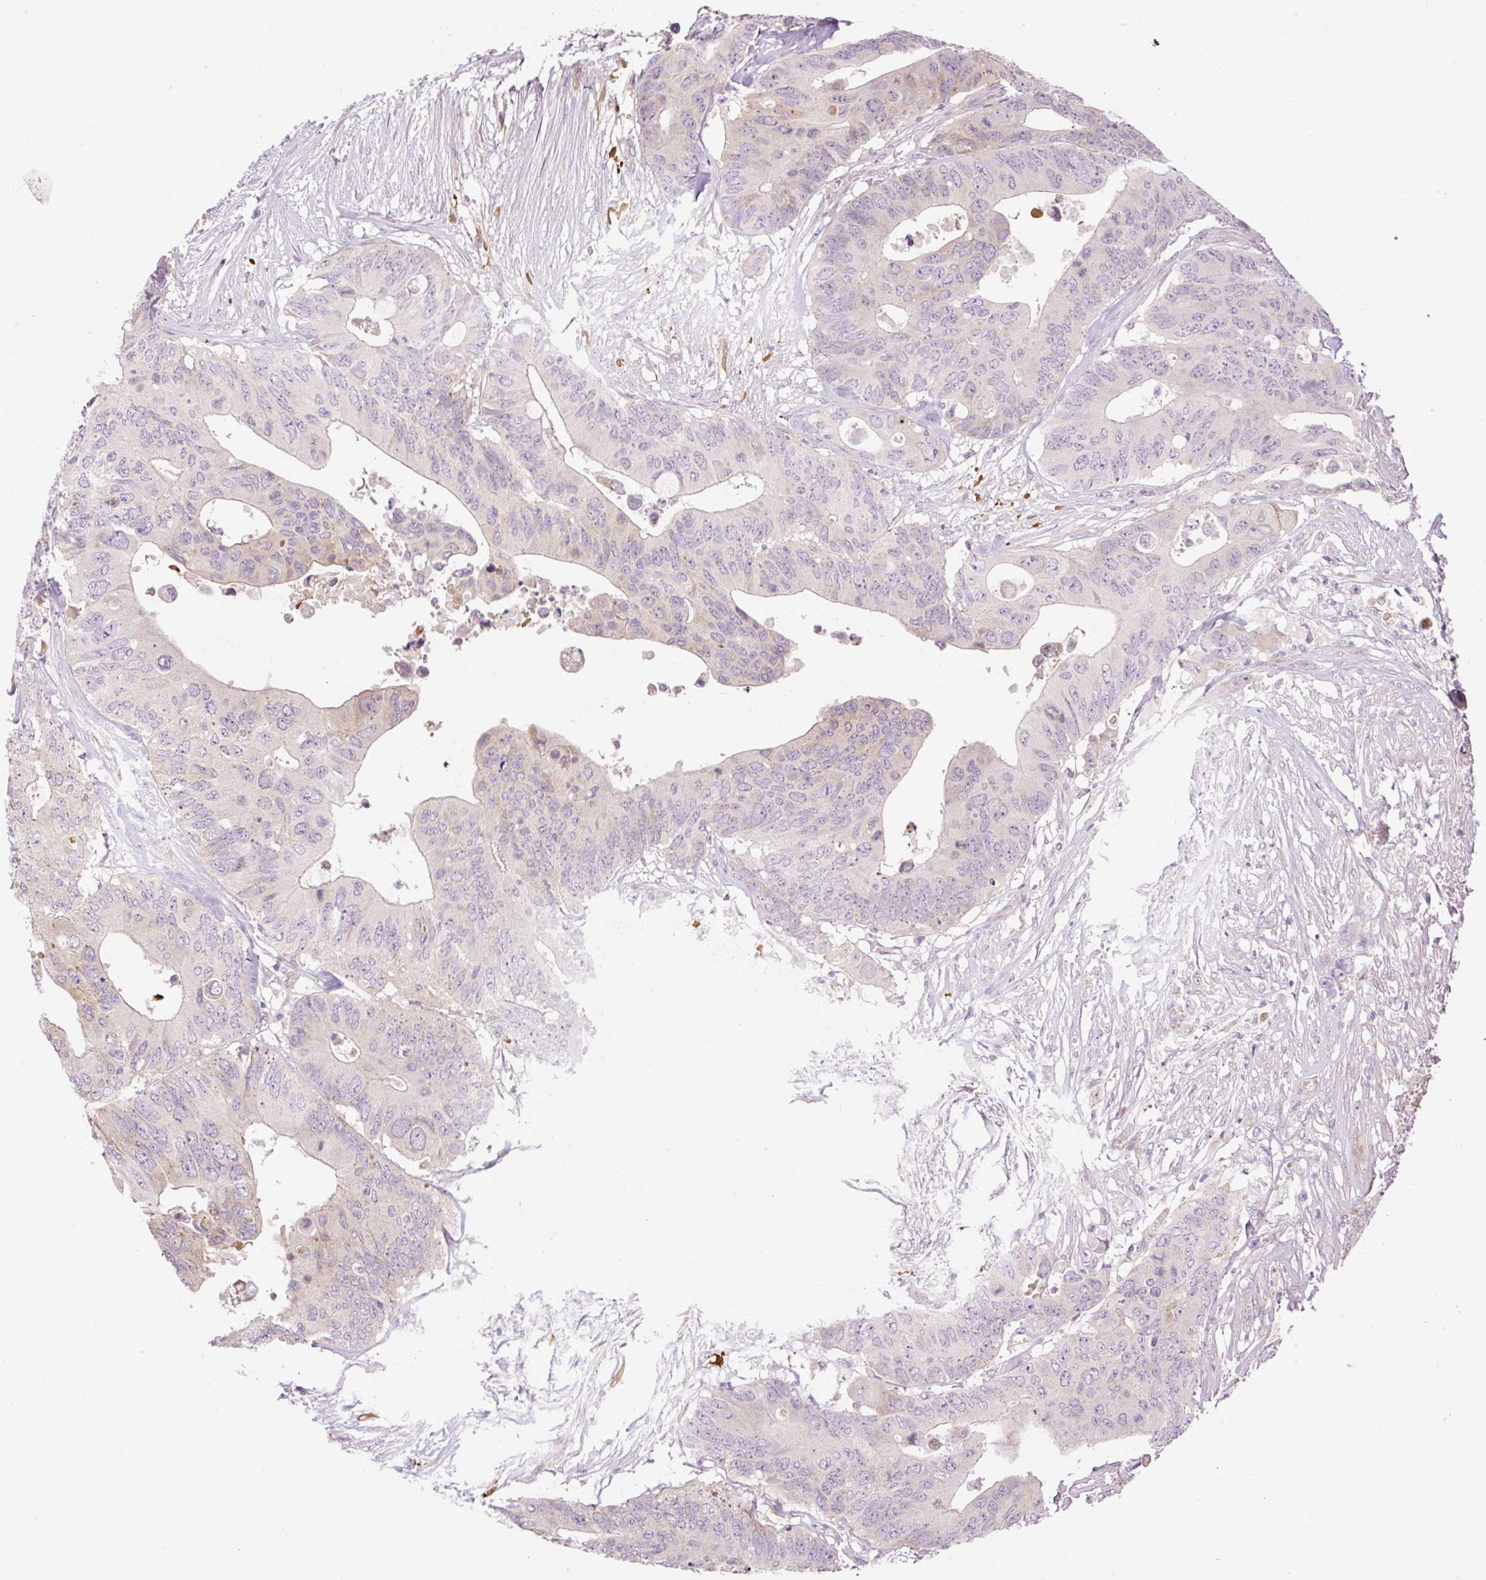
{"staining": {"intensity": "moderate", "quantity": "<25%", "location": "cytoplasmic/membranous"}, "tissue": "colorectal cancer", "cell_type": "Tumor cells", "image_type": "cancer", "snomed": [{"axis": "morphology", "description": "Adenocarcinoma, NOS"}, {"axis": "topography", "description": "Colon"}], "caption": "Immunohistochemical staining of adenocarcinoma (colorectal) displays low levels of moderate cytoplasmic/membranous protein staining in about <25% of tumor cells.", "gene": "ZNF394", "patient": {"sex": "male", "age": 71}}